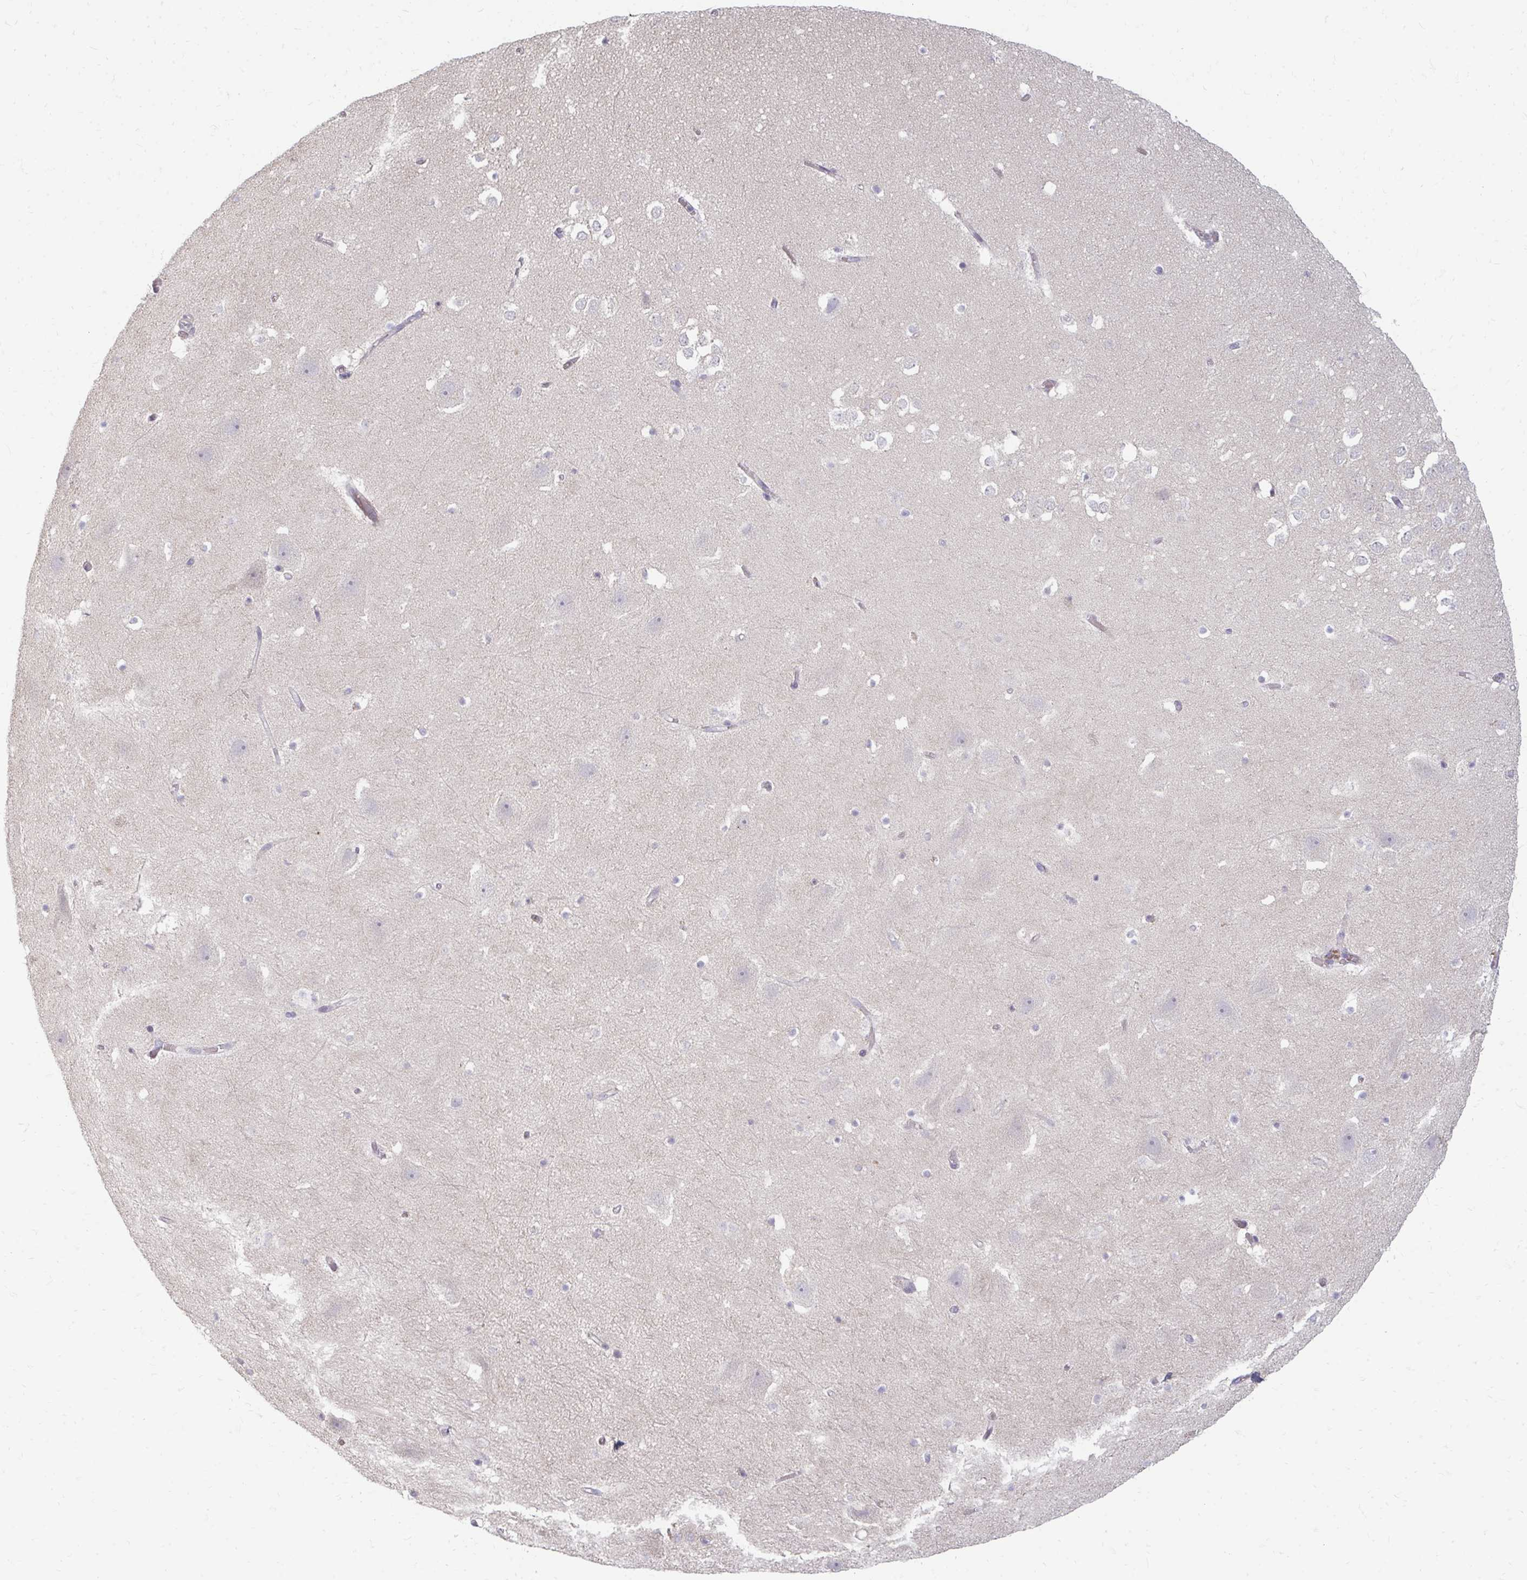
{"staining": {"intensity": "negative", "quantity": "none", "location": "none"}, "tissue": "hippocampus", "cell_type": "Glial cells", "image_type": "normal", "snomed": [{"axis": "morphology", "description": "Normal tissue, NOS"}, {"axis": "topography", "description": "Hippocampus"}], "caption": "Hippocampus stained for a protein using IHC shows no staining glial cells.", "gene": "RAB33A", "patient": {"sex": "female", "age": 42}}